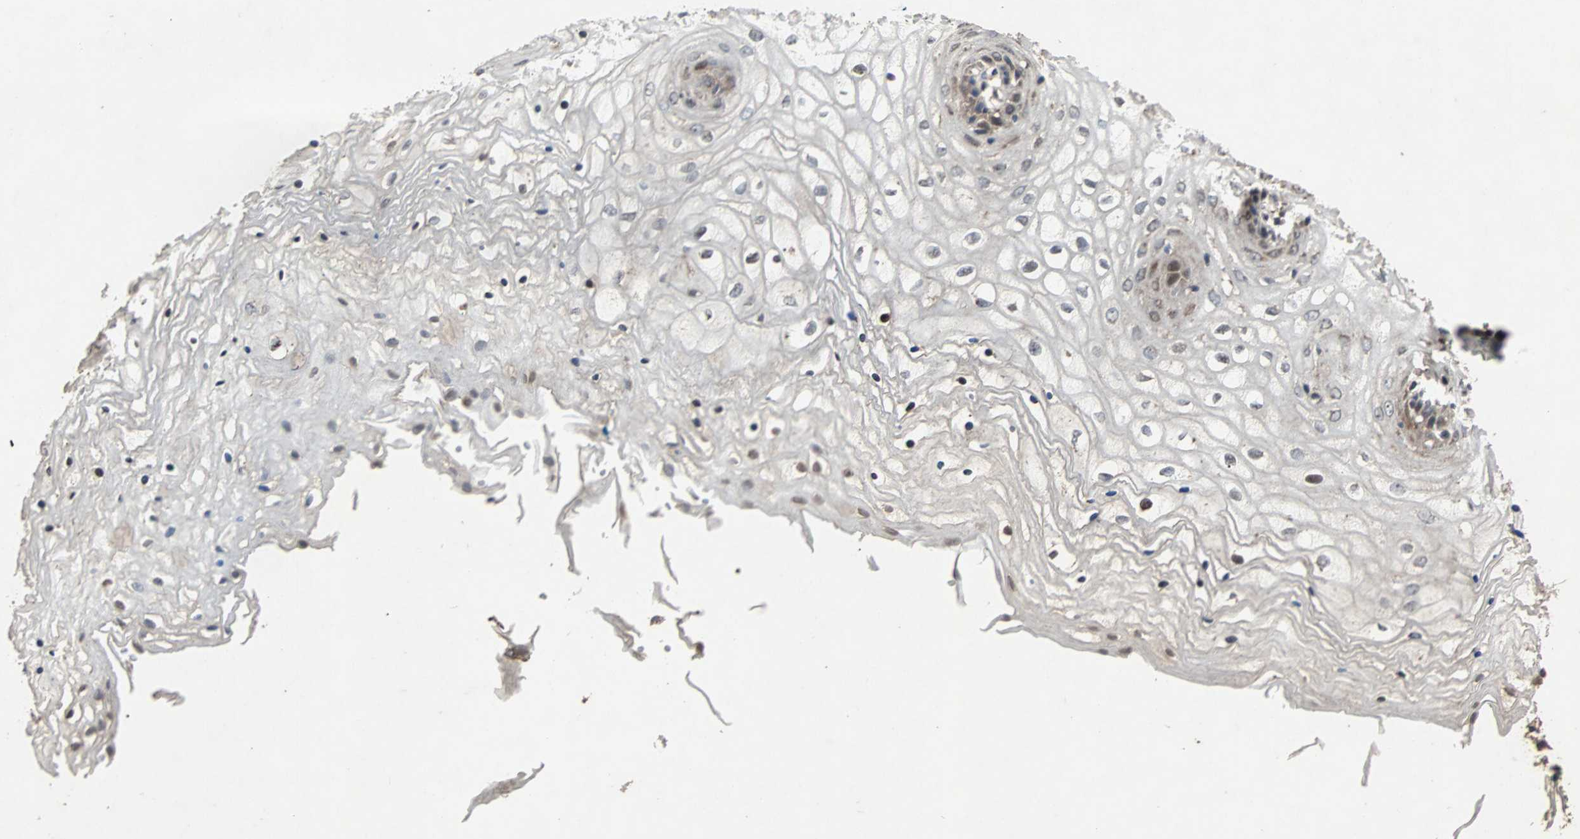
{"staining": {"intensity": "moderate", "quantity": "<25%", "location": "cytoplasmic/membranous"}, "tissue": "vagina", "cell_type": "Squamous epithelial cells", "image_type": "normal", "snomed": [{"axis": "morphology", "description": "Normal tissue, NOS"}, {"axis": "topography", "description": "Vagina"}], "caption": "Moderate cytoplasmic/membranous positivity is seen in approximately <25% of squamous epithelial cells in normal vagina.", "gene": "USP31", "patient": {"sex": "female", "age": 34}}